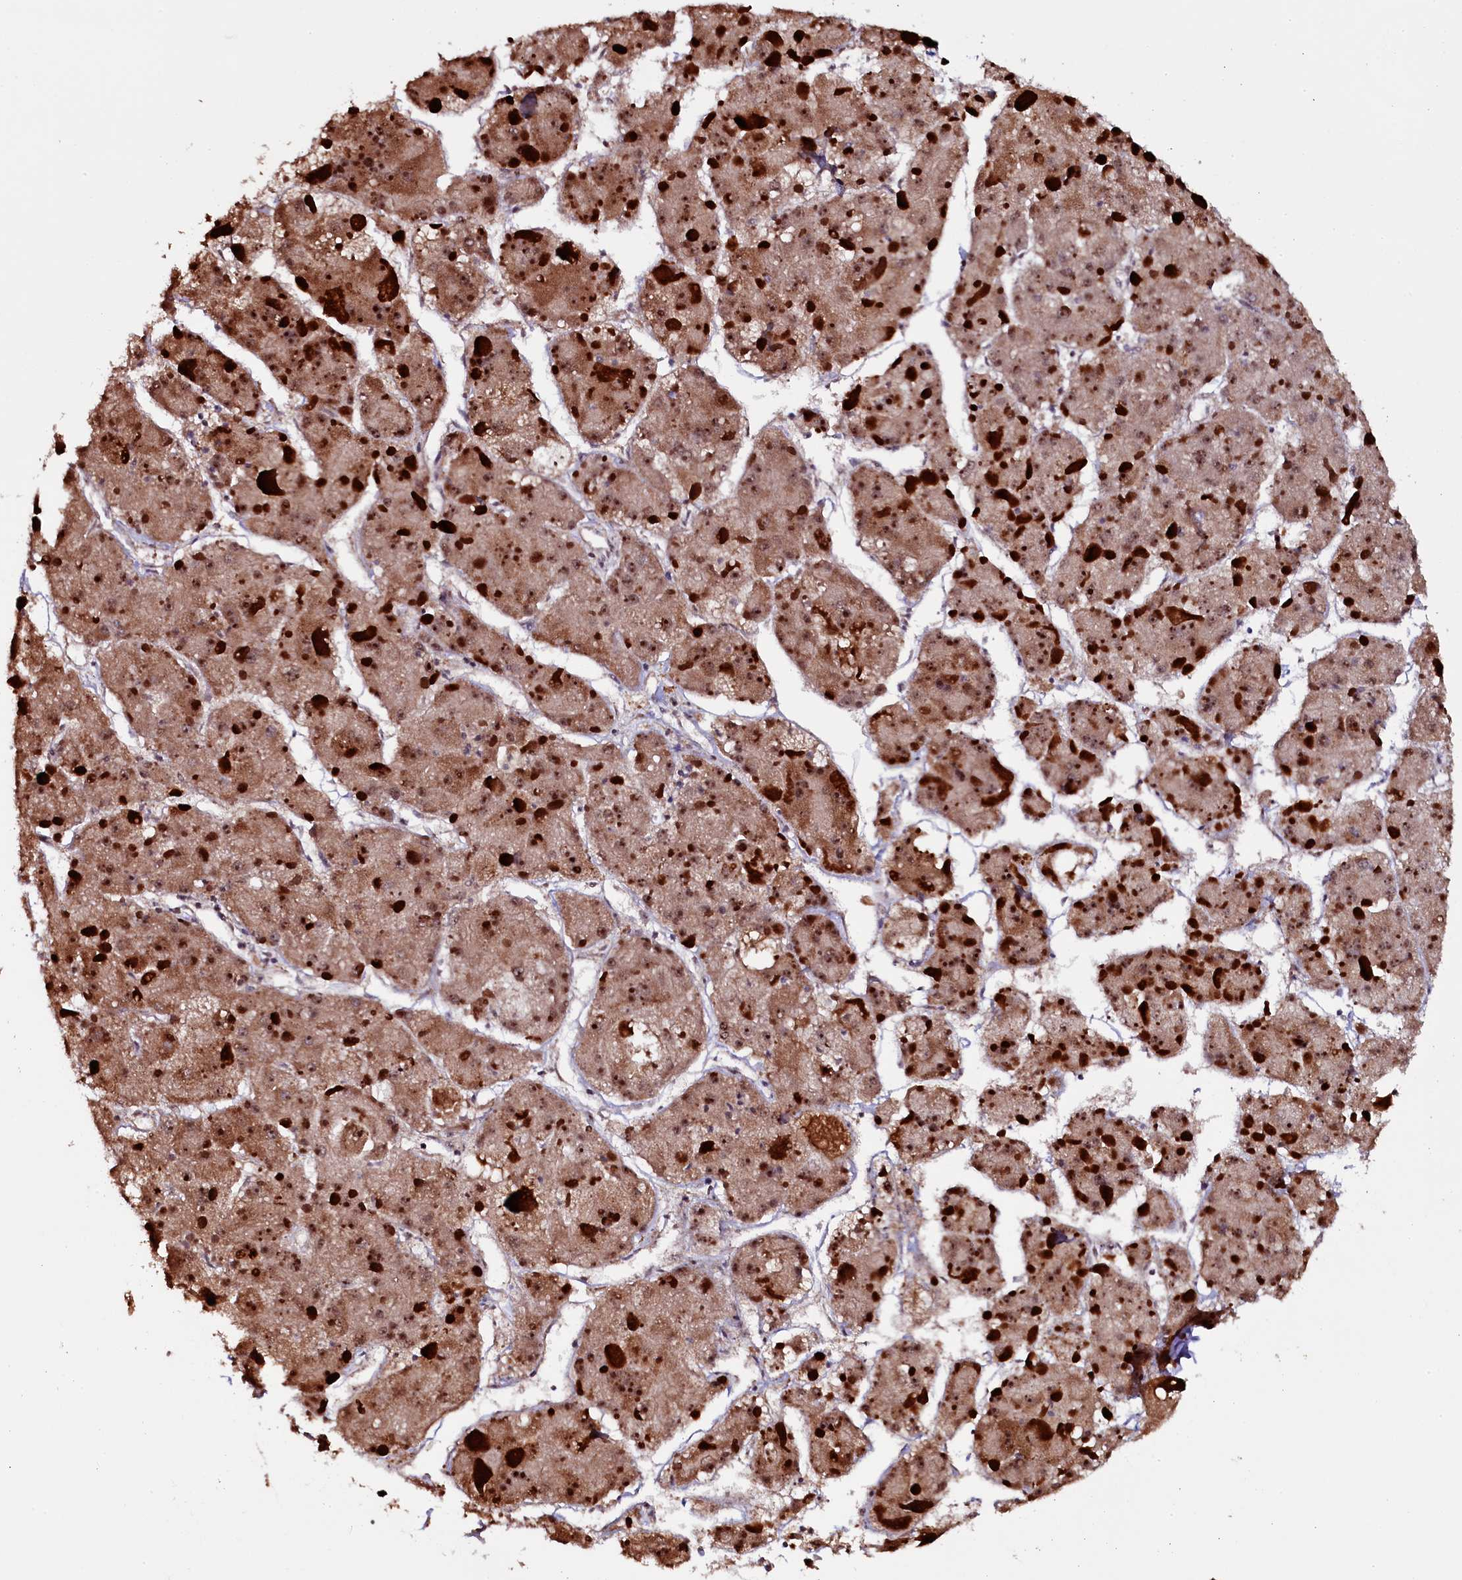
{"staining": {"intensity": "moderate", "quantity": ">75%", "location": "cytoplasmic/membranous"}, "tissue": "liver cancer", "cell_type": "Tumor cells", "image_type": "cancer", "snomed": [{"axis": "morphology", "description": "Carcinoma, Hepatocellular, NOS"}, {"axis": "topography", "description": "Liver"}], "caption": "This histopathology image exhibits liver cancer stained with IHC to label a protein in brown. The cytoplasmic/membranous of tumor cells show moderate positivity for the protein. Nuclei are counter-stained blue.", "gene": "NAA80", "patient": {"sex": "female", "age": 73}}